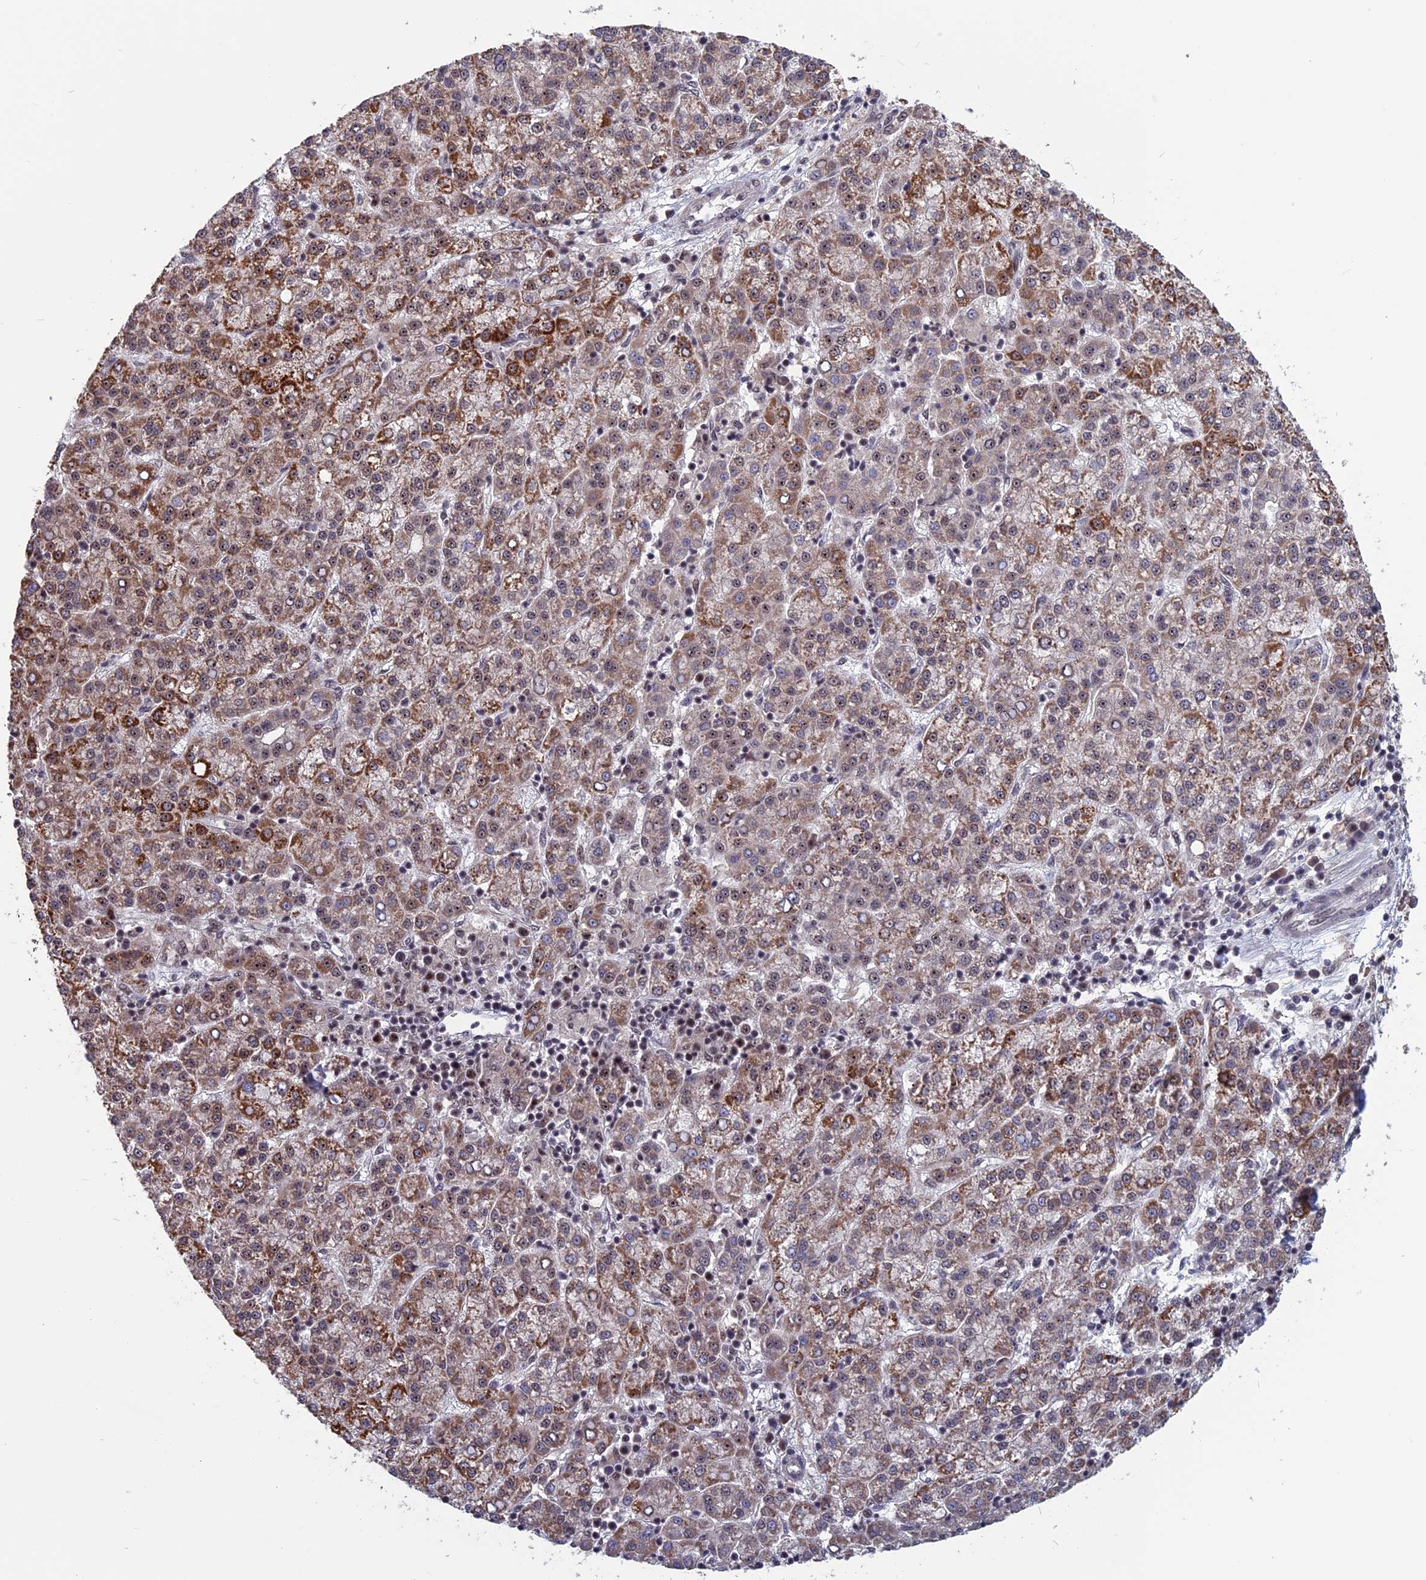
{"staining": {"intensity": "moderate", "quantity": "25%-75%", "location": "cytoplasmic/membranous"}, "tissue": "liver cancer", "cell_type": "Tumor cells", "image_type": "cancer", "snomed": [{"axis": "morphology", "description": "Carcinoma, Hepatocellular, NOS"}, {"axis": "topography", "description": "Liver"}], "caption": "A brown stain shows moderate cytoplasmic/membranous positivity of a protein in liver cancer tumor cells.", "gene": "CACTIN", "patient": {"sex": "female", "age": 58}}